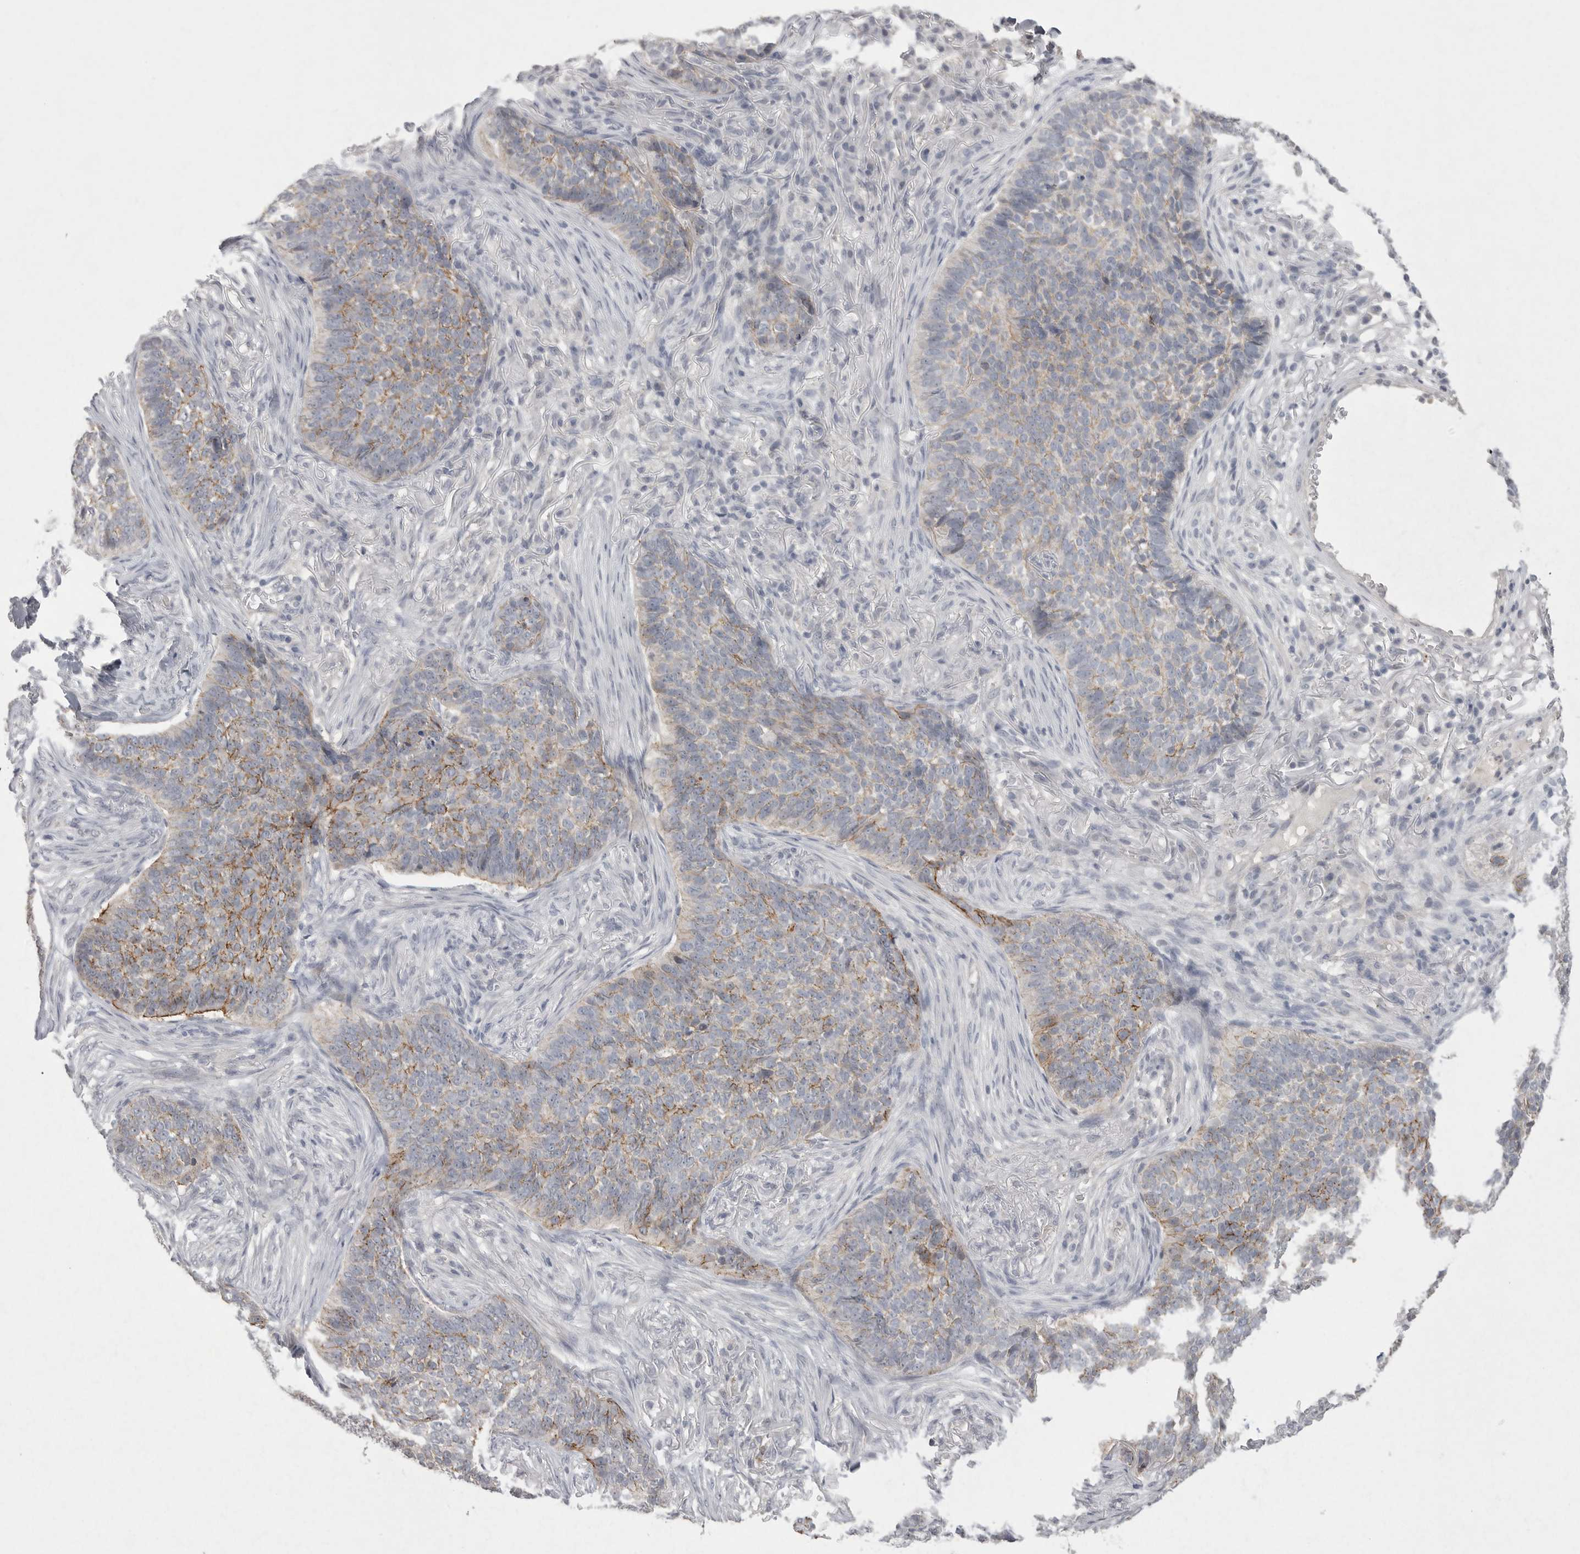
{"staining": {"intensity": "moderate", "quantity": "<25%", "location": "cytoplasmic/membranous"}, "tissue": "skin cancer", "cell_type": "Tumor cells", "image_type": "cancer", "snomed": [{"axis": "morphology", "description": "Basal cell carcinoma"}, {"axis": "topography", "description": "Skin"}], "caption": "This histopathology image shows skin basal cell carcinoma stained with immunohistochemistry to label a protein in brown. The cytoplasmic/membranous of tumor cells show moderate positivity for the protein. Nuclei are counter-stained blue.", "gene": "VANGL2", "patient": {"sex": "male", "age": 85}}